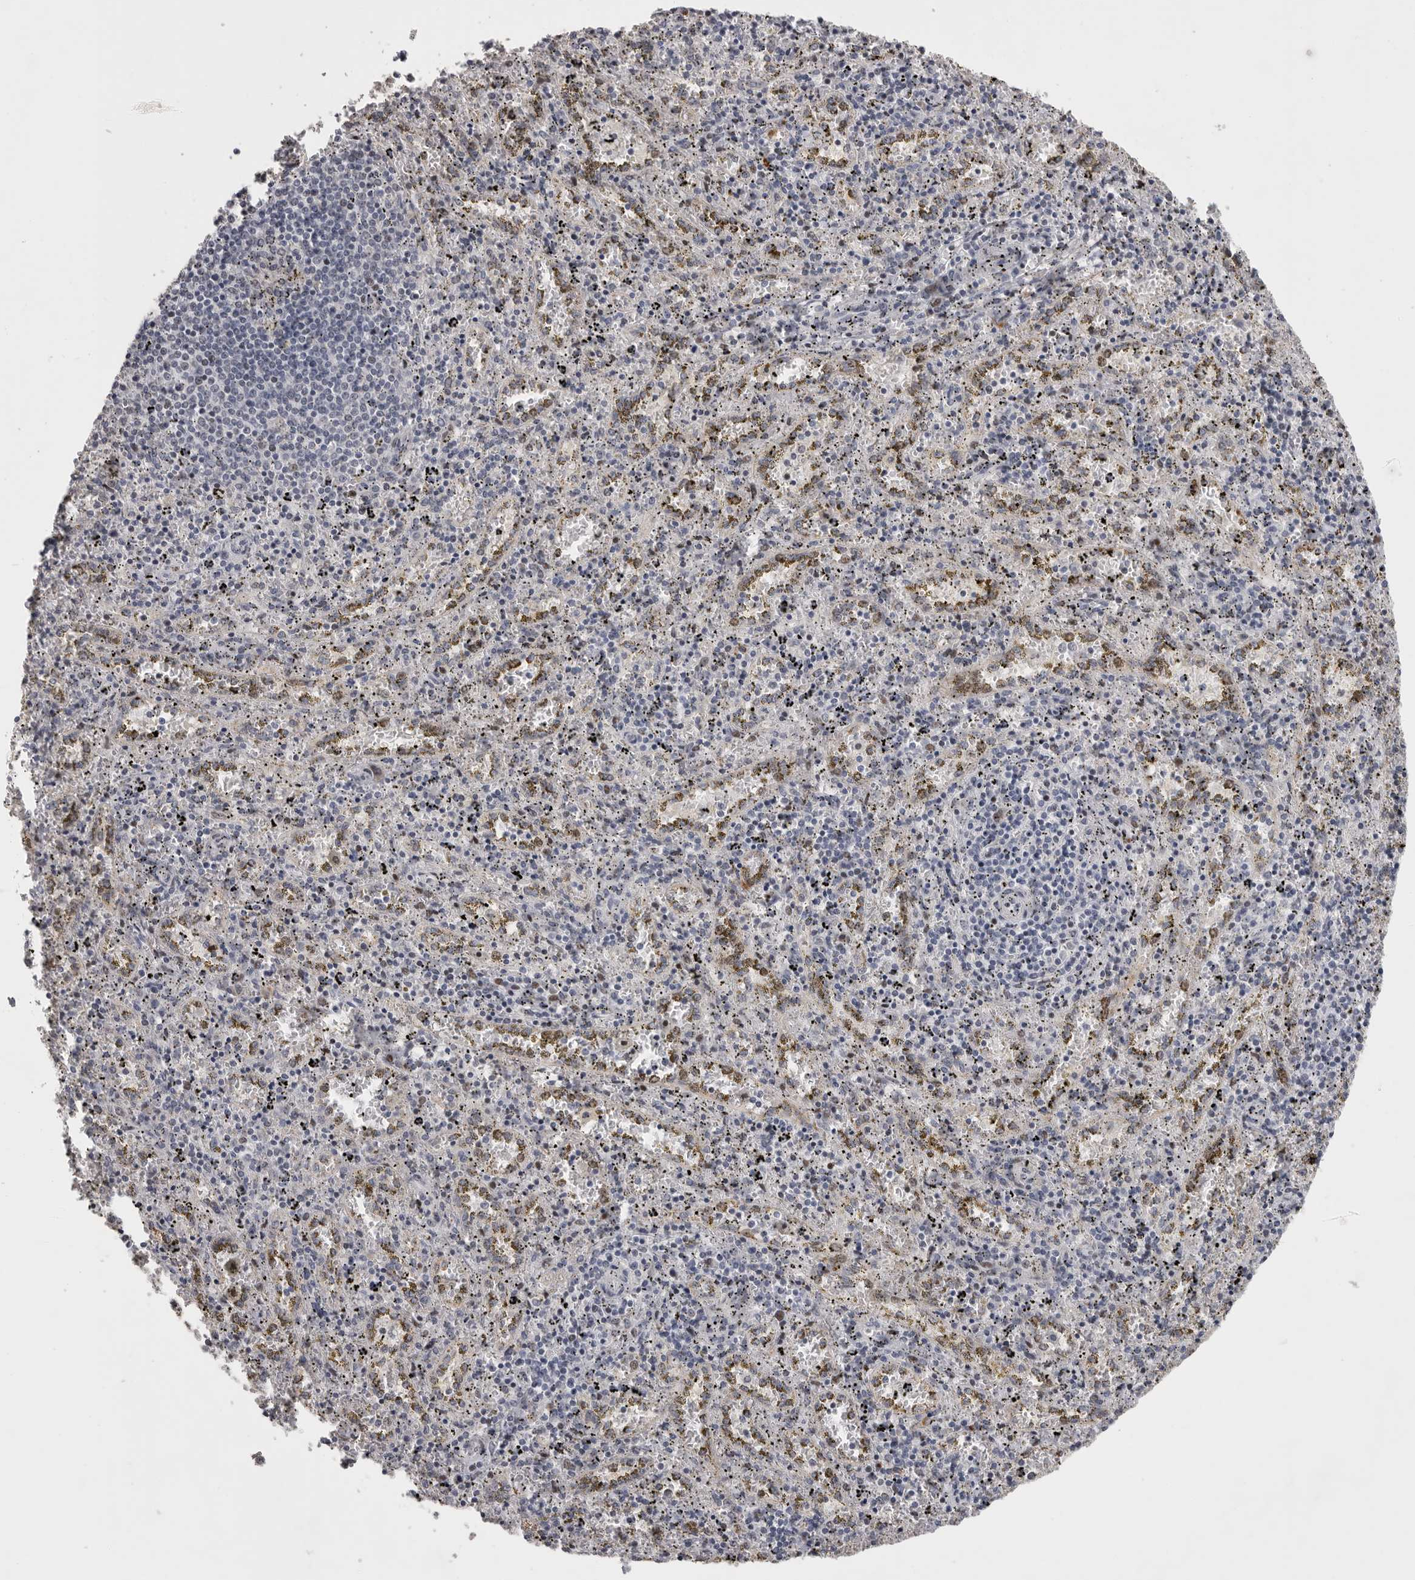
{"staining": {"intensity": "negative", "quantity": "none", "location": "none"}, "tissue": "spleen", "cell_type": "Cells in red pulp", "image_type": "normal", "snomed": [{"axis": "morphology", "description": "Normal tissue, NOS"}, {"axis": "topography", "description": "Spleen"}], "caption": "Immunohistochemistry image of normal human spleen stained for a protein (brown), which reveals no staining in cells in red pulp.", "gene": "PCMTD1", "patient": {"sex": "male", "age": 11}}